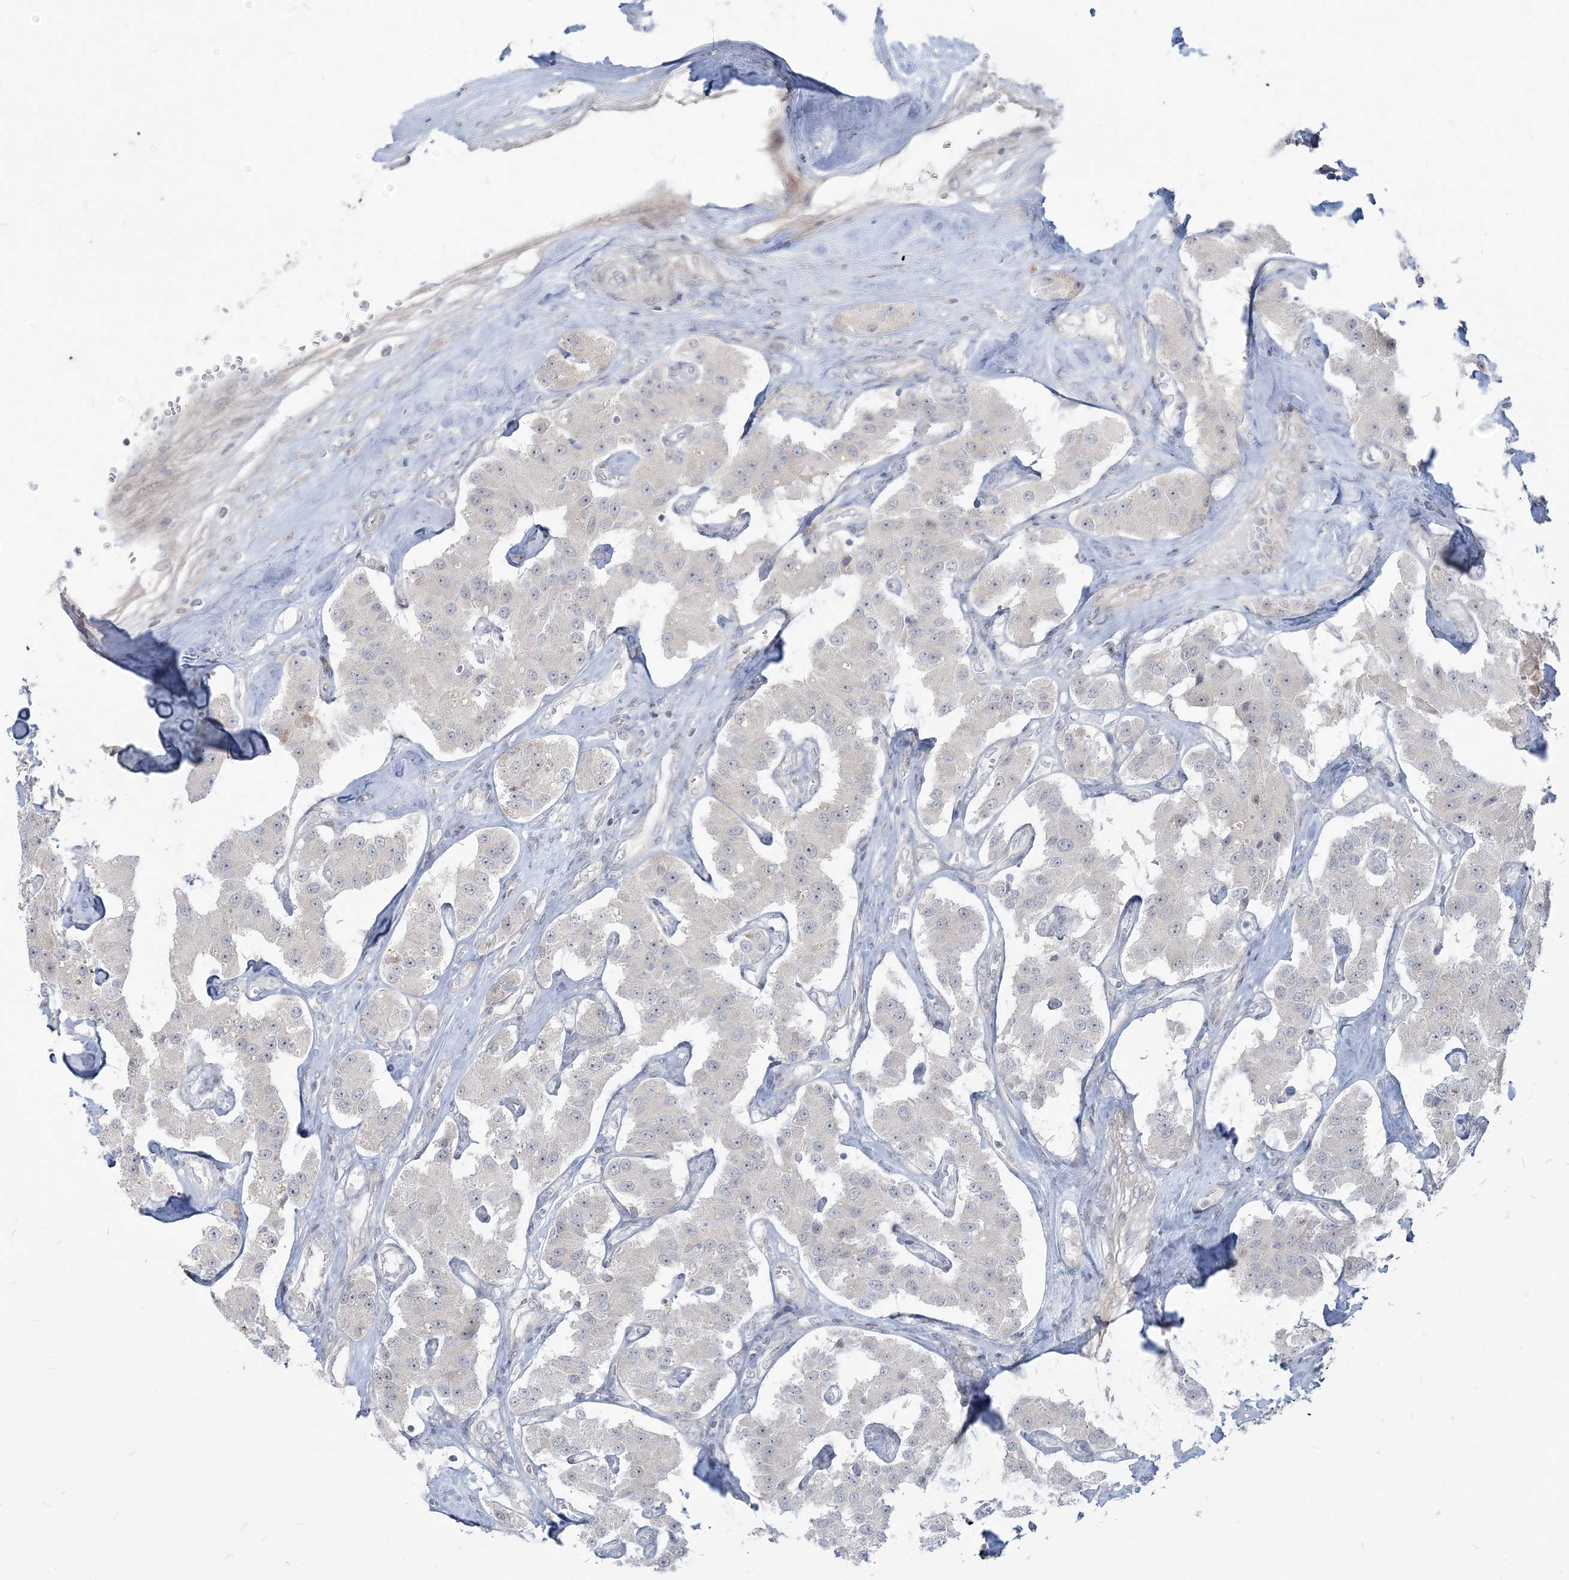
{"staining": {"intensity": "negative", "quantity": "none", "location": "none"}, "tissue": "carcinoid", "cell_type": "Tumor cells", "image_type": "cancer", "snomed": [{"axis": "morphology", "description": "Carcinoid, malignant, NOS"}, {"axis": "topography", "description": "Pancreas"}], "caption": "High power microscopy micrograph of an immunohistochemistry (IHC) image of carcinoid (malignant), revealing no significant staining in tumor cells.", "gene": "SDAD1", "patient": {"sex": "male", "age": 41}}